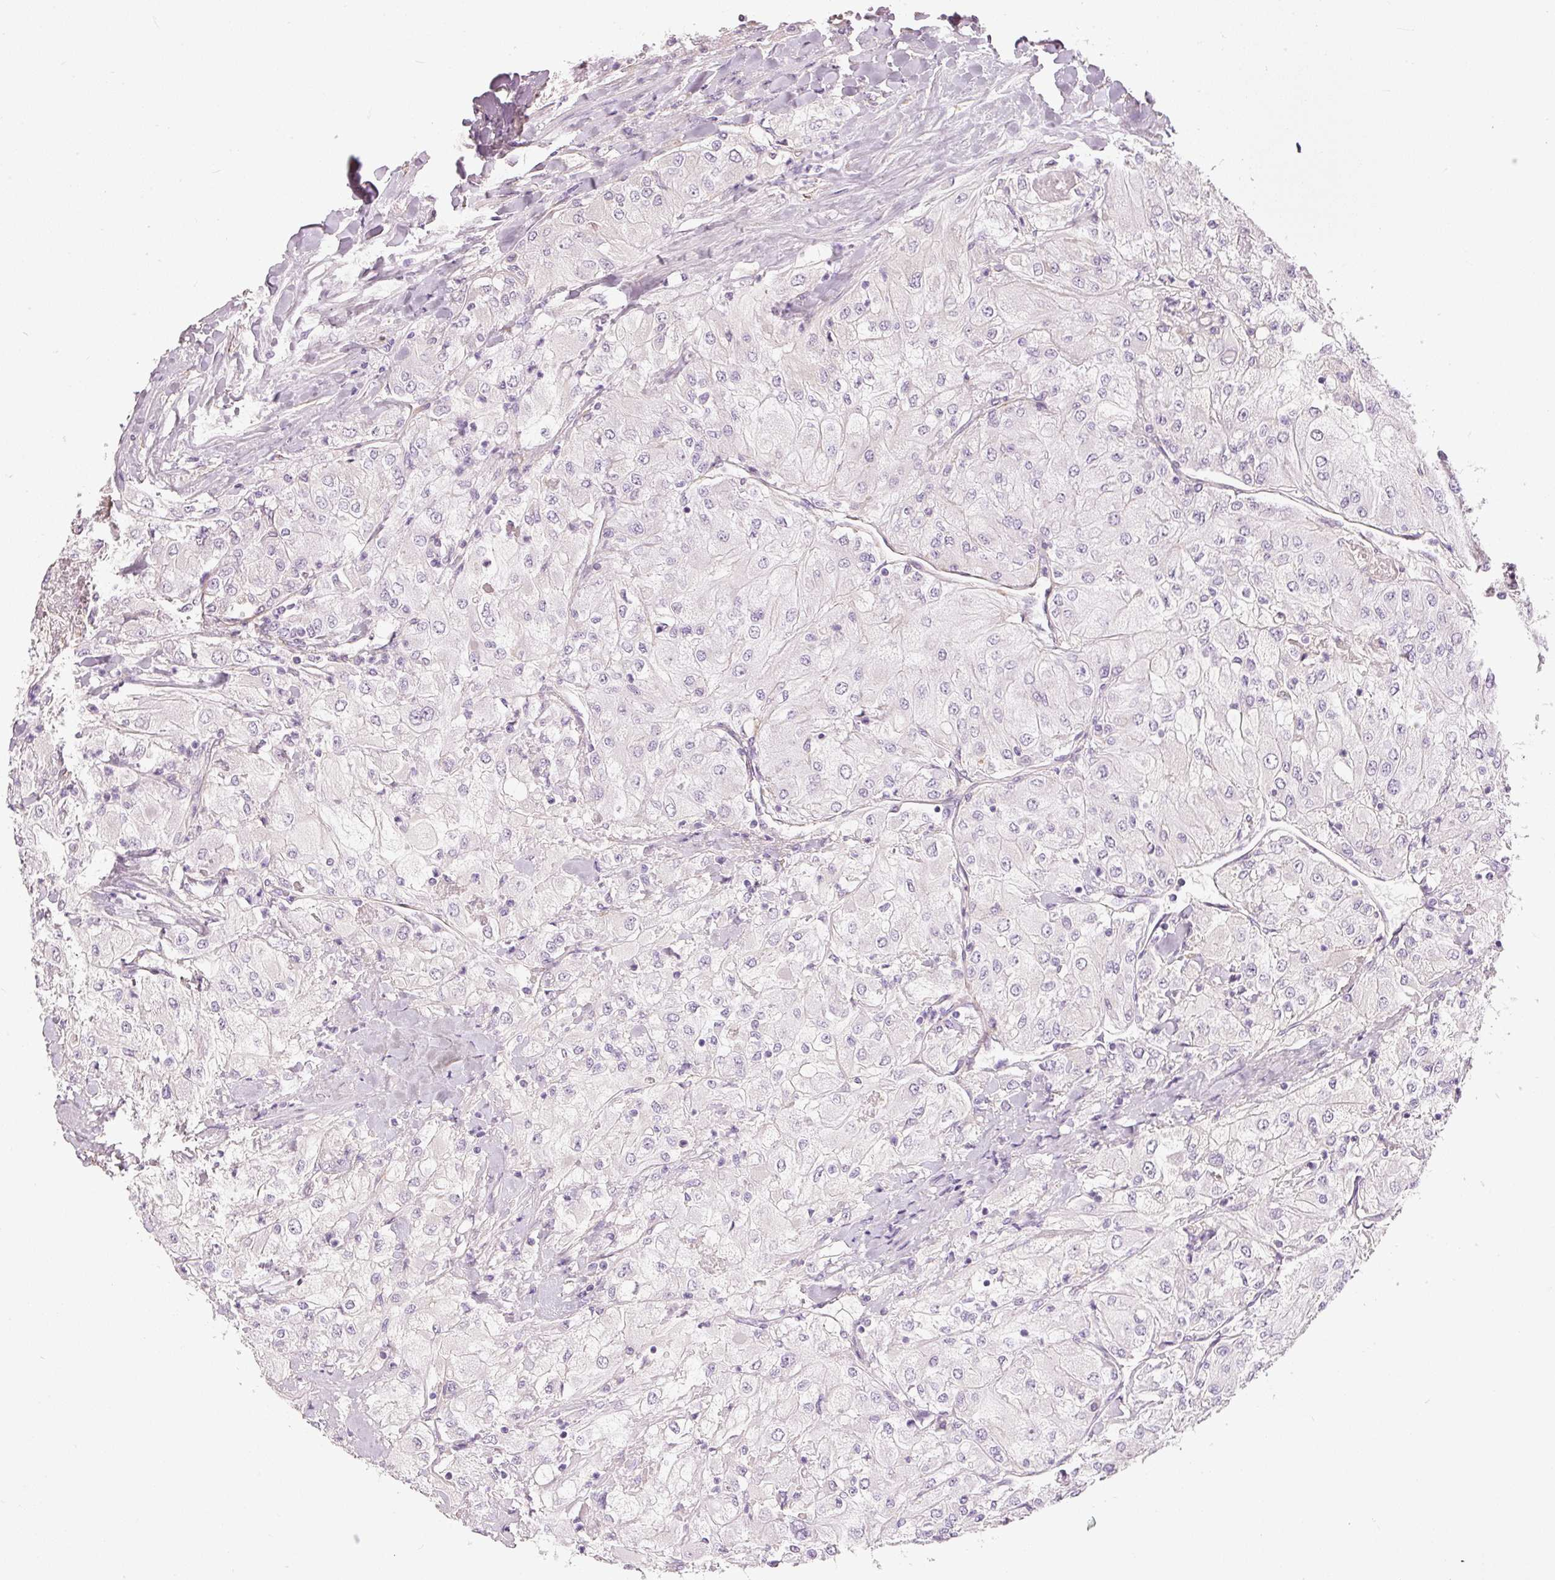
{"staining": {"intensity": "negative", "quantity": "none", "location": "none"}, "tissue": "renal cancer", "cell_type": "Tumor cells", "image_type": "cancer", "snomed": [{"axis": "morphology", "description": "Adenocarcinoma, NOS"}, {"axis": "topography", "description": "Kidney"}], "caption": "Immunohistochemistry micrograph of adenocarcinoma (renal) stained for a protein (brown), which exhibits no positivity in tumor cells.", "gene": "OSR2", "patient": {"sex": "male", "age": 80}}